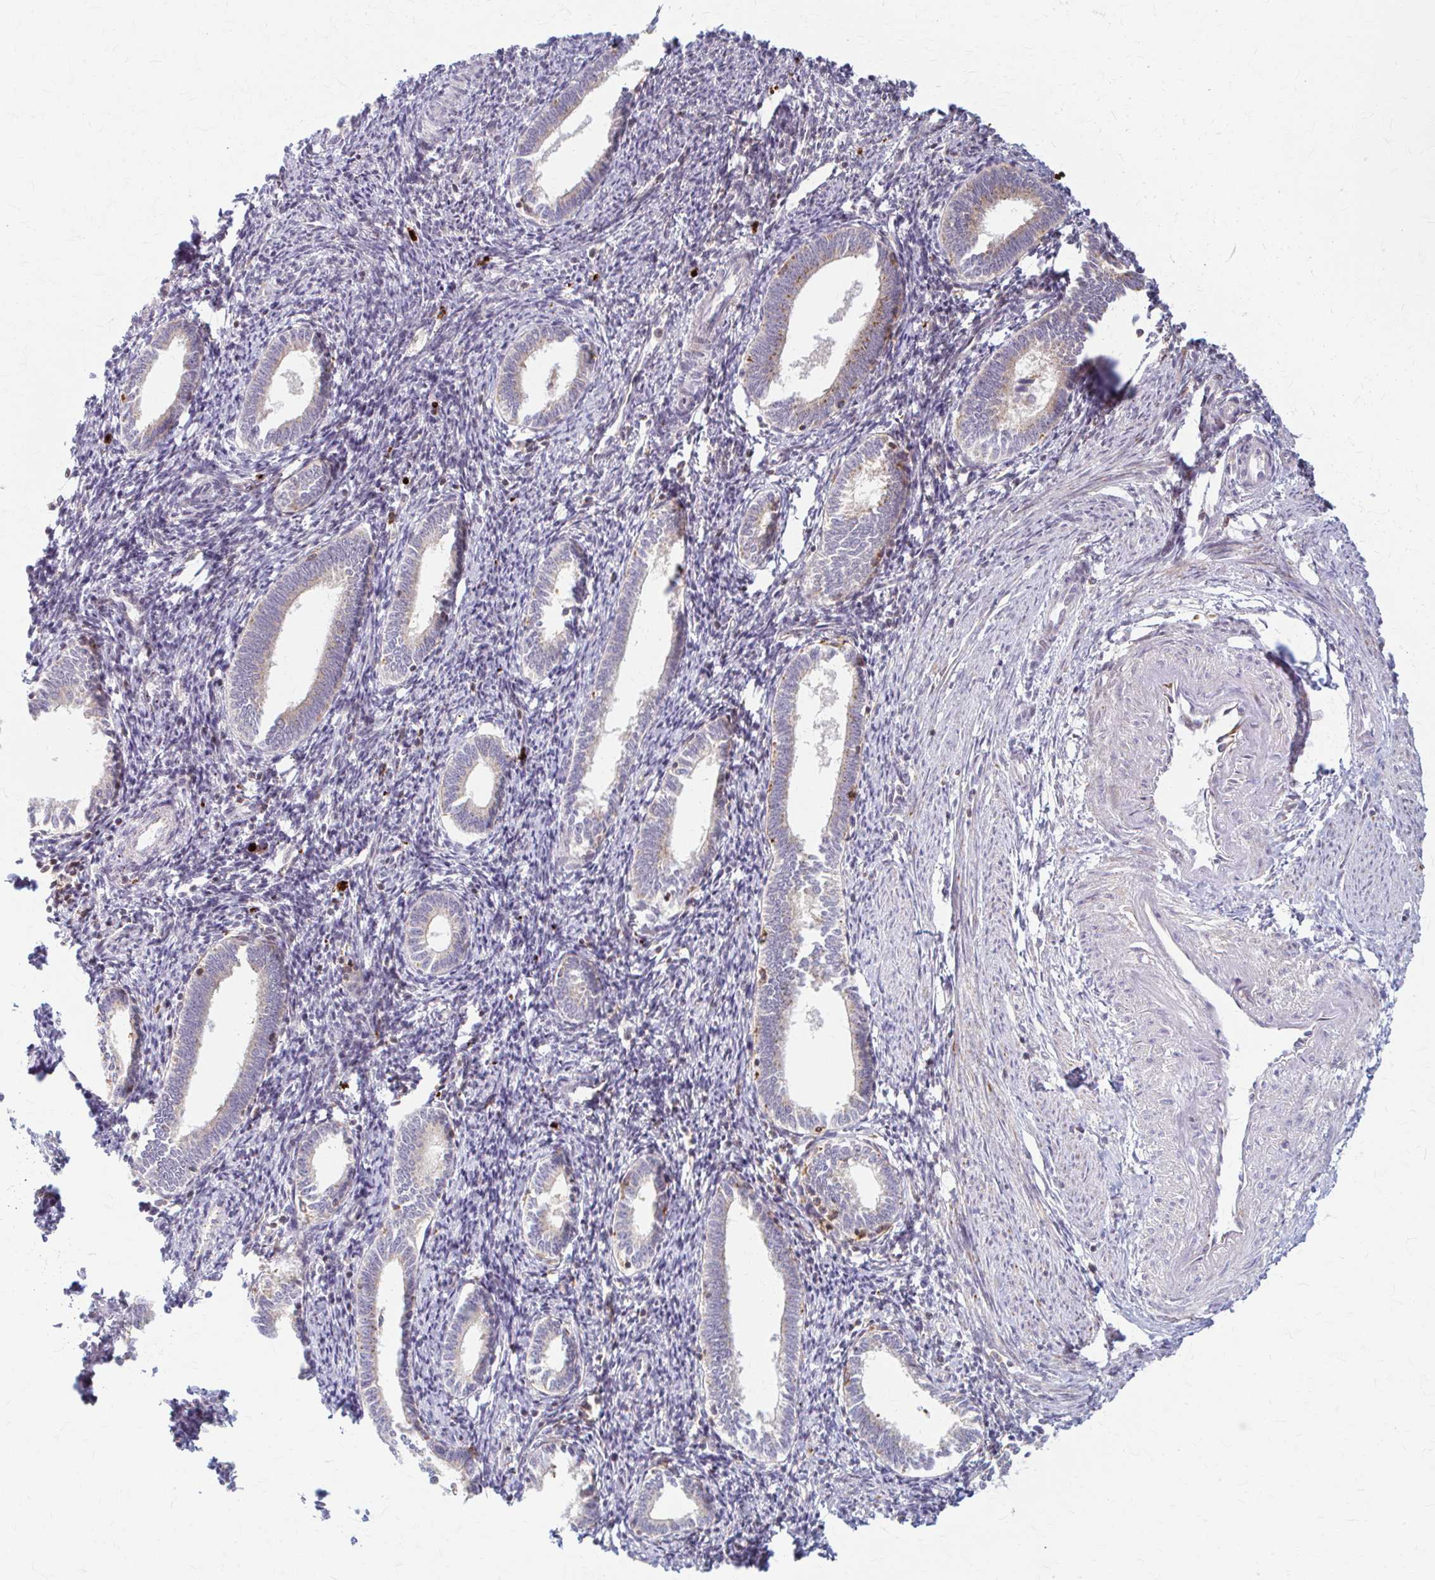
{"staining": {"intensity": "weak", "quantity": "25%-75%", "location": "cytoplasmic/membranous,nuclear"}, "tissue": "endometrium", "cell_type": "Cells in endometrial stroma", "image_type": "normal", "snomed": [{"axis": "morphology", "description": "Normal tissue, NOS"}, {"axis": "topography", "description": "Endometrium"}], "caption": "Endometrium stained with immunohistochemistry shows weak cytoplasmic/membranous,nuclear expression in approximately 25%-75% of cells in endometrial stroma. Ihc stains the protein in brown and the nuclei are stained blue.", "gene": "ARHGAP35", "patient": {"sex": "female", "age": 41}}